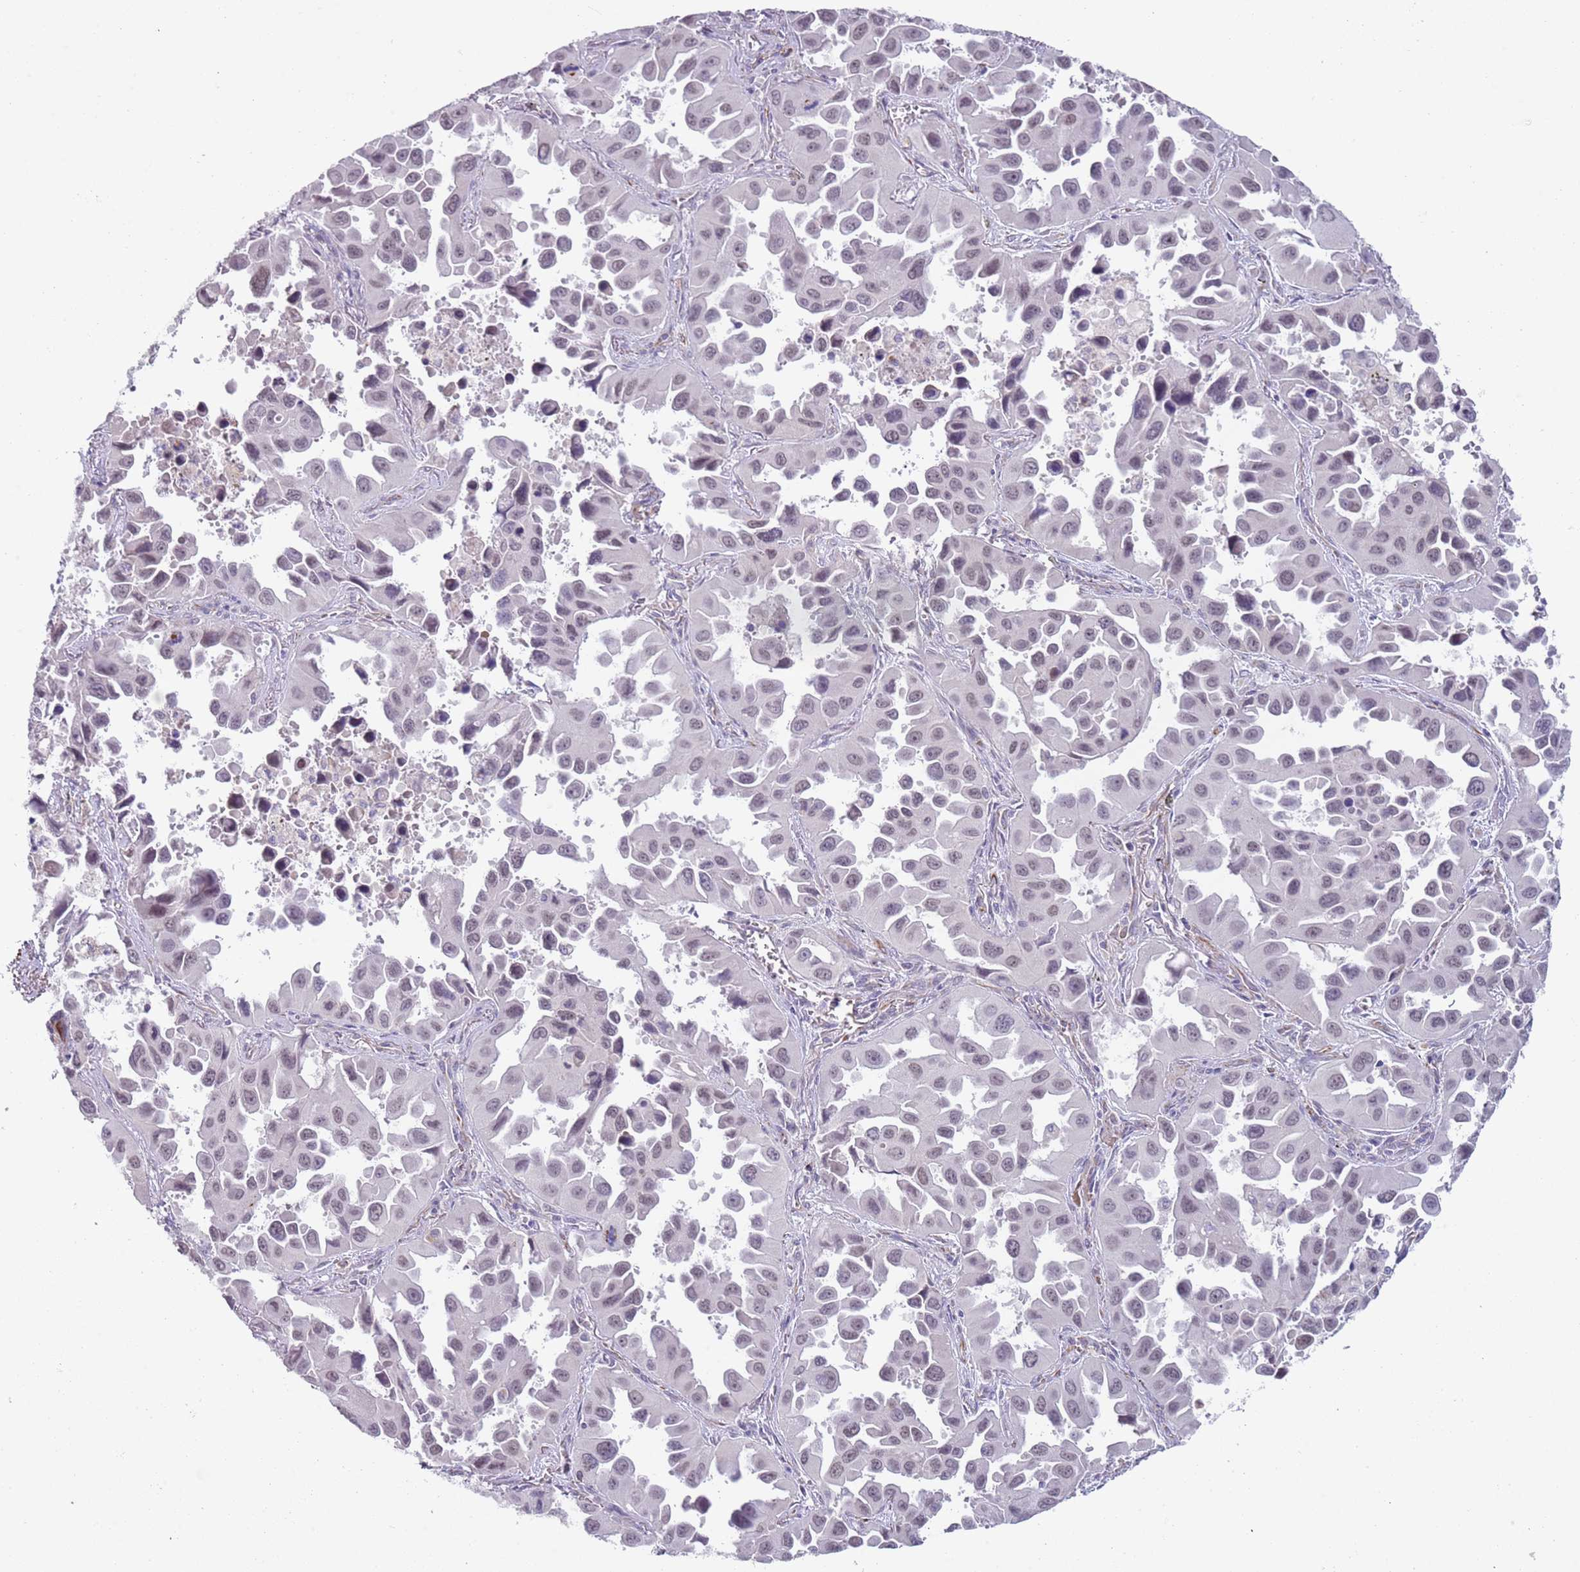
{"staining": {"intensity": "negative", "quantity": "none", "location": "none"}, "tissue": "lung cancer", "cell_type": "Tumor cells", "image_type": "cancer", "snomed": [{"axis": "morphology", "description": "Adenocarcinoma, NOS"}, {"axis": "topography", "description": "Lung"}], "caption": "A high-resolution micrograph shows immunohistochemistry (IHC) staining of lung cancer (adenocarcinoma), which exhibits no significant positivity in tumor cells. (DAB (3,3'-diaminobenzidine) IHC visualized using brightfield microscopy, high magnification).", "gene": "NBPF3", "patient": {"sex": "male", "age": 66}}